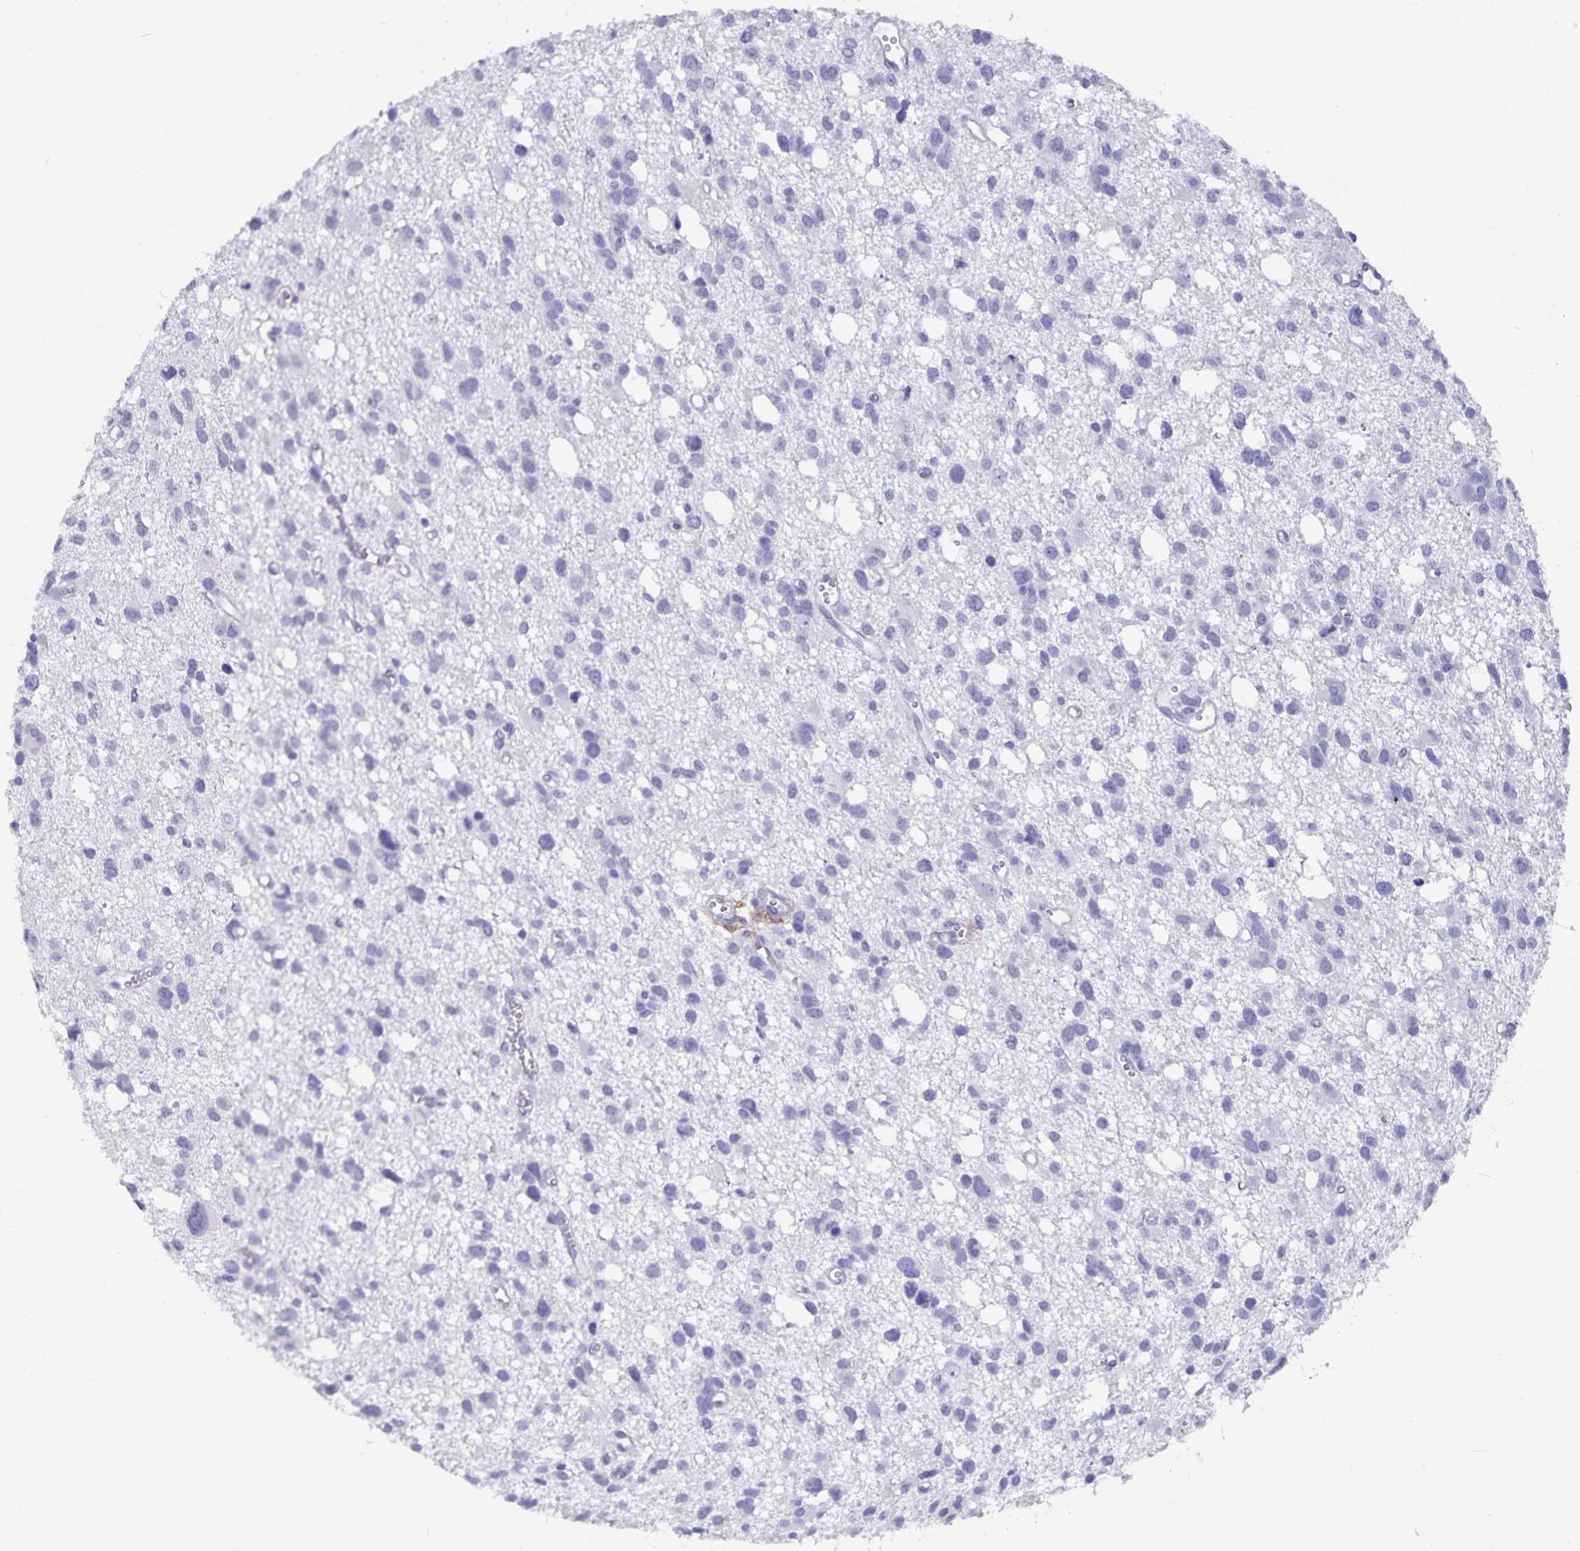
{"staining": {"intensity": "negative", "quantity": "none", "location": "none"}, "tissue": "glioma", "cell_type": "Tumor cells", "image_type": "cancer", "snomed": [{"axis": "morphology", "description": "Glioma, malignant, High grade"}, {"axis": "topography", "description": "Brain"}], "caption": "Immunohistochemical staining of human glioma displays no significant staining in tumor cells. (Brightfield microscopy of DAB (3,3'-diaminobenzidine) IHC at high magnification).", "gene": "PLAC1", "patient": {"sex": "male", "age": 23}}